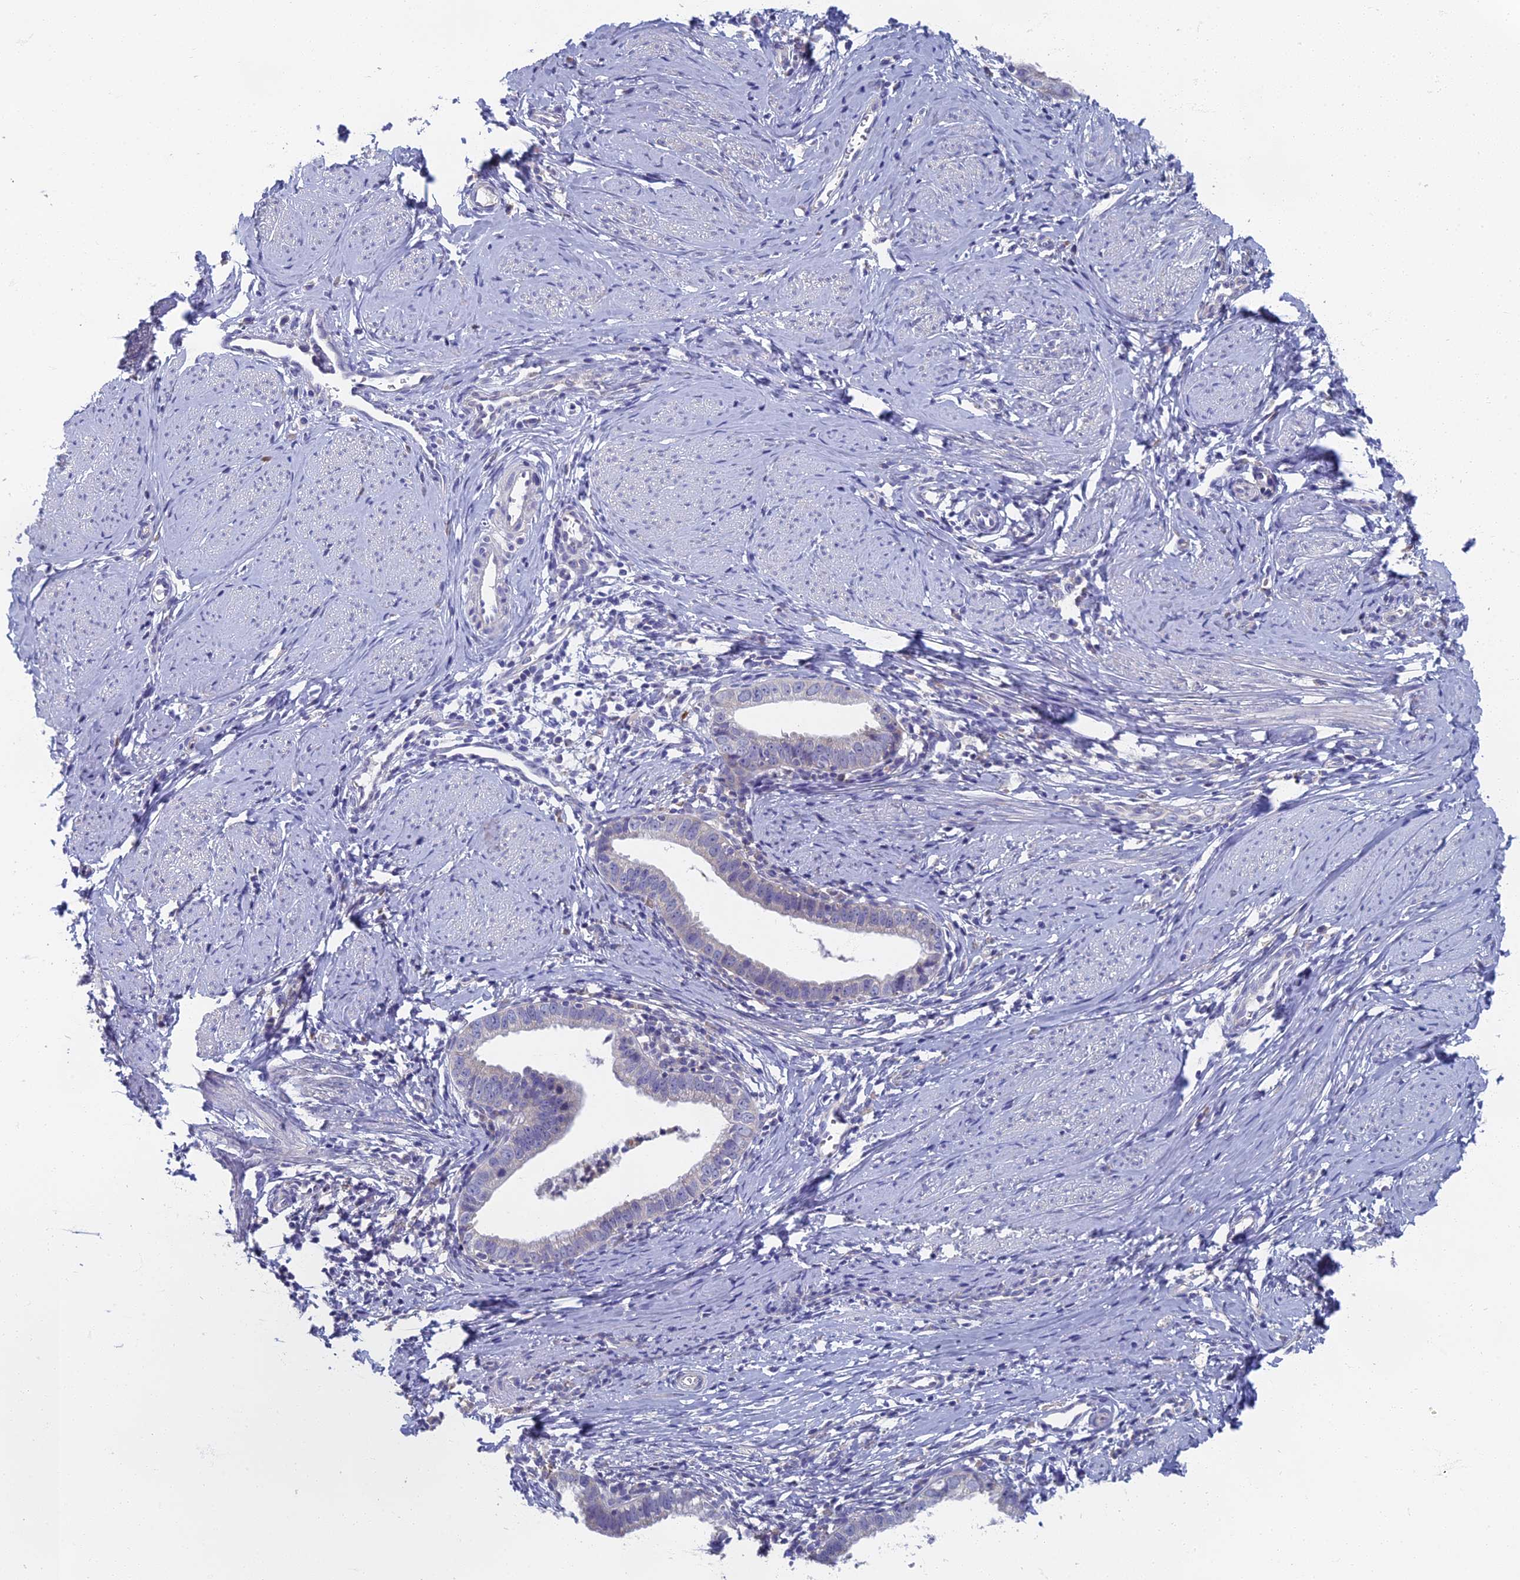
{"staining": {"intensity": "negative", "quantity": "none", "location": "none"}, "tissue": "cervical cancer", "cell_type": "Tumor cells", "image_type": "cancer", "snomed": [{"axis": "morphology", "description": "Adenocarcinoma, NOS"}, {"axis": "topography", "description": "Cervix"}], "caption": "The photomicrograph shows no significant expression in tumor cells of cervical adenocarcinoma.", "gene": "SPIN4", "patient": {"sex": "female", "age": 36}}